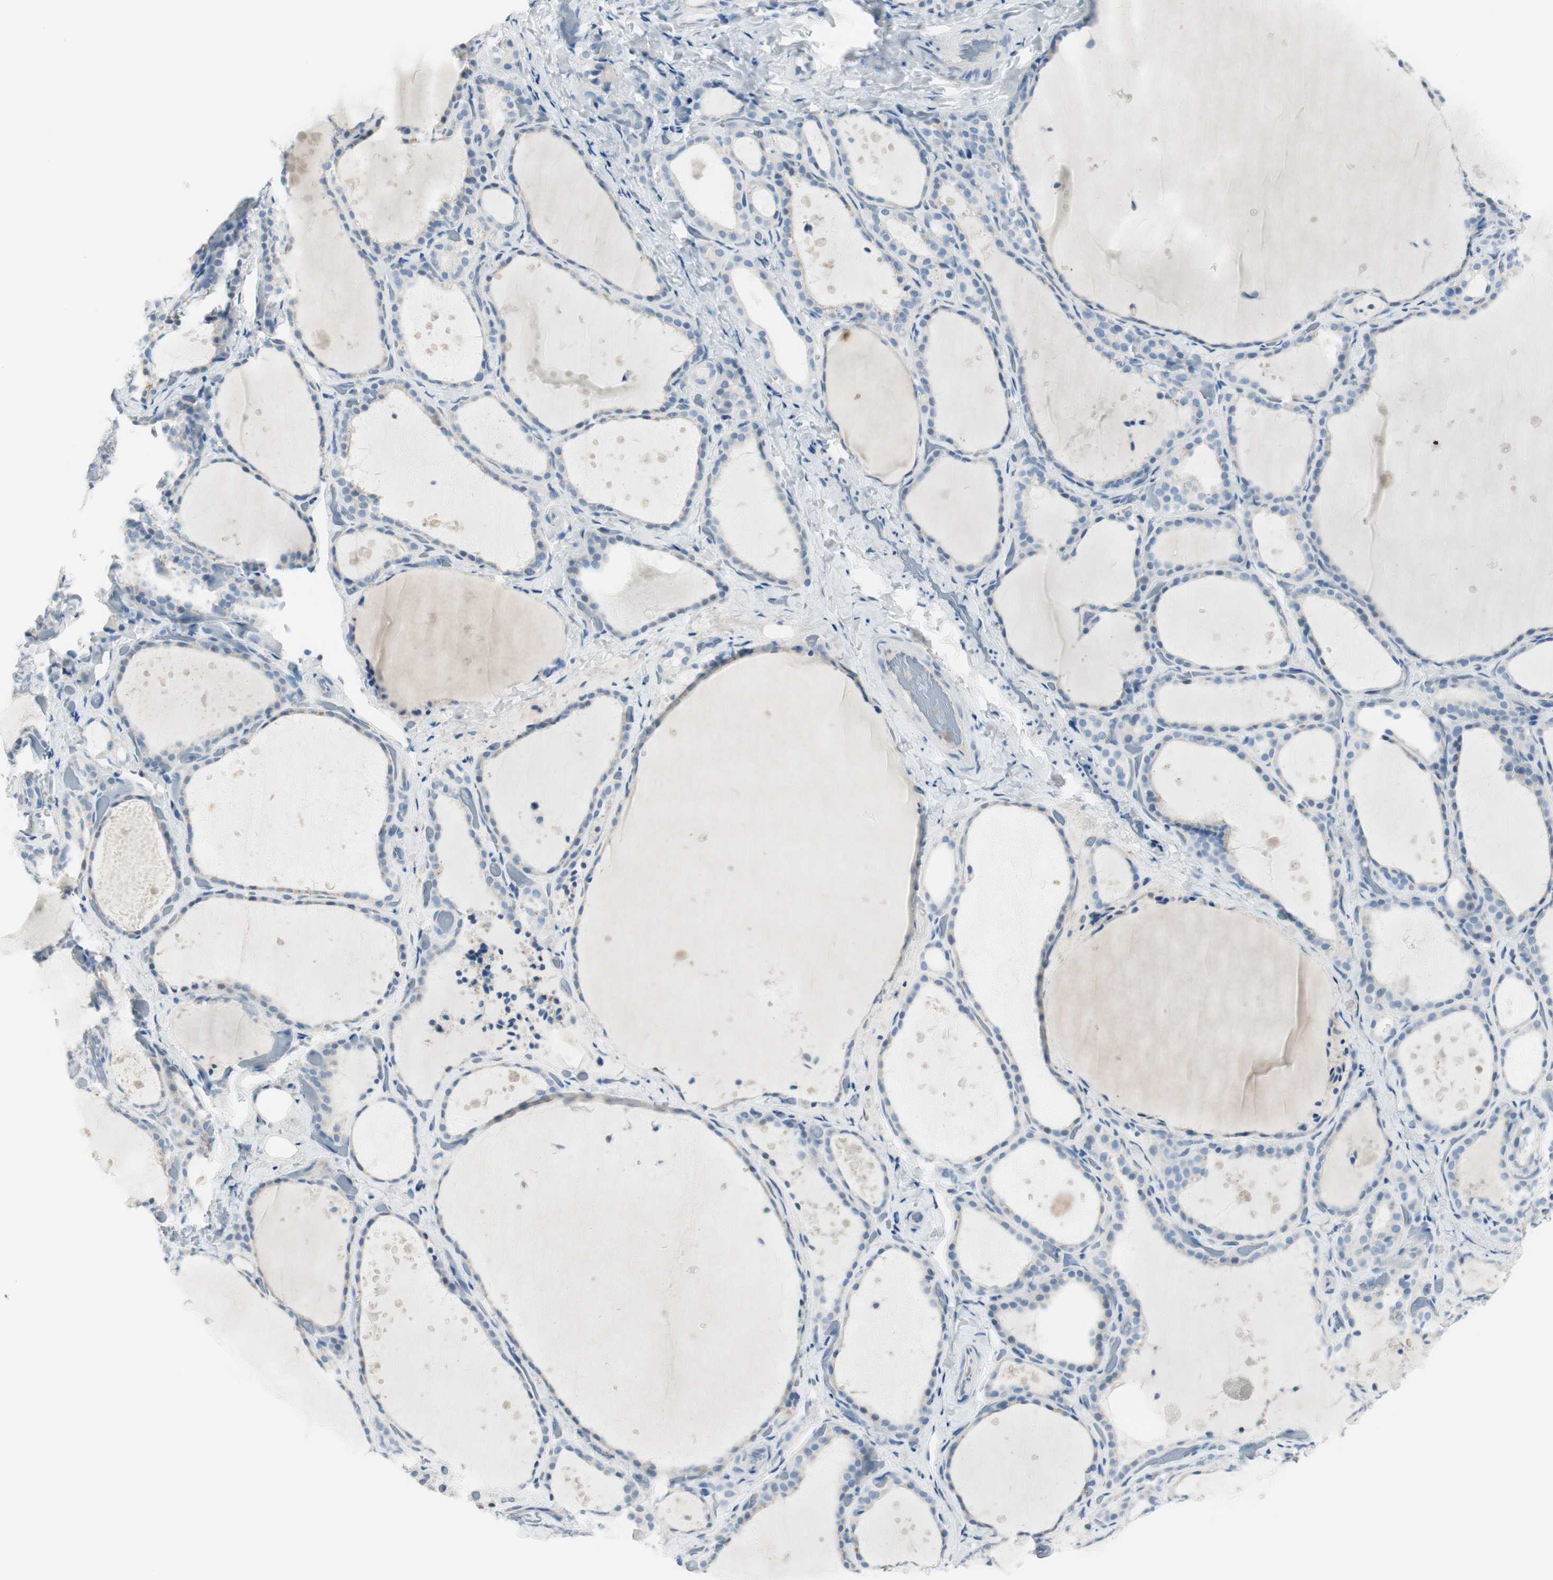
{"staining": {"intensity": "negative", "quantity": "none", "location": "none"}, "tissue": "thyroid gland", "cell_type": "Glandular cells", "image_type": "normal", "snomed": [{"axis": "morphology", "description": "Normal tissue, NOS"}, {"axis": "topography", "description": "Thyroid gland"}], "caption": "Immunohistochemistry of normal thyroid gland shows no expression in glandular cells. (Brightfield microscopy of DAB IHC at high magnification).", "gene": "DLG4", "patient": {"sex": "female", "age": 44}}